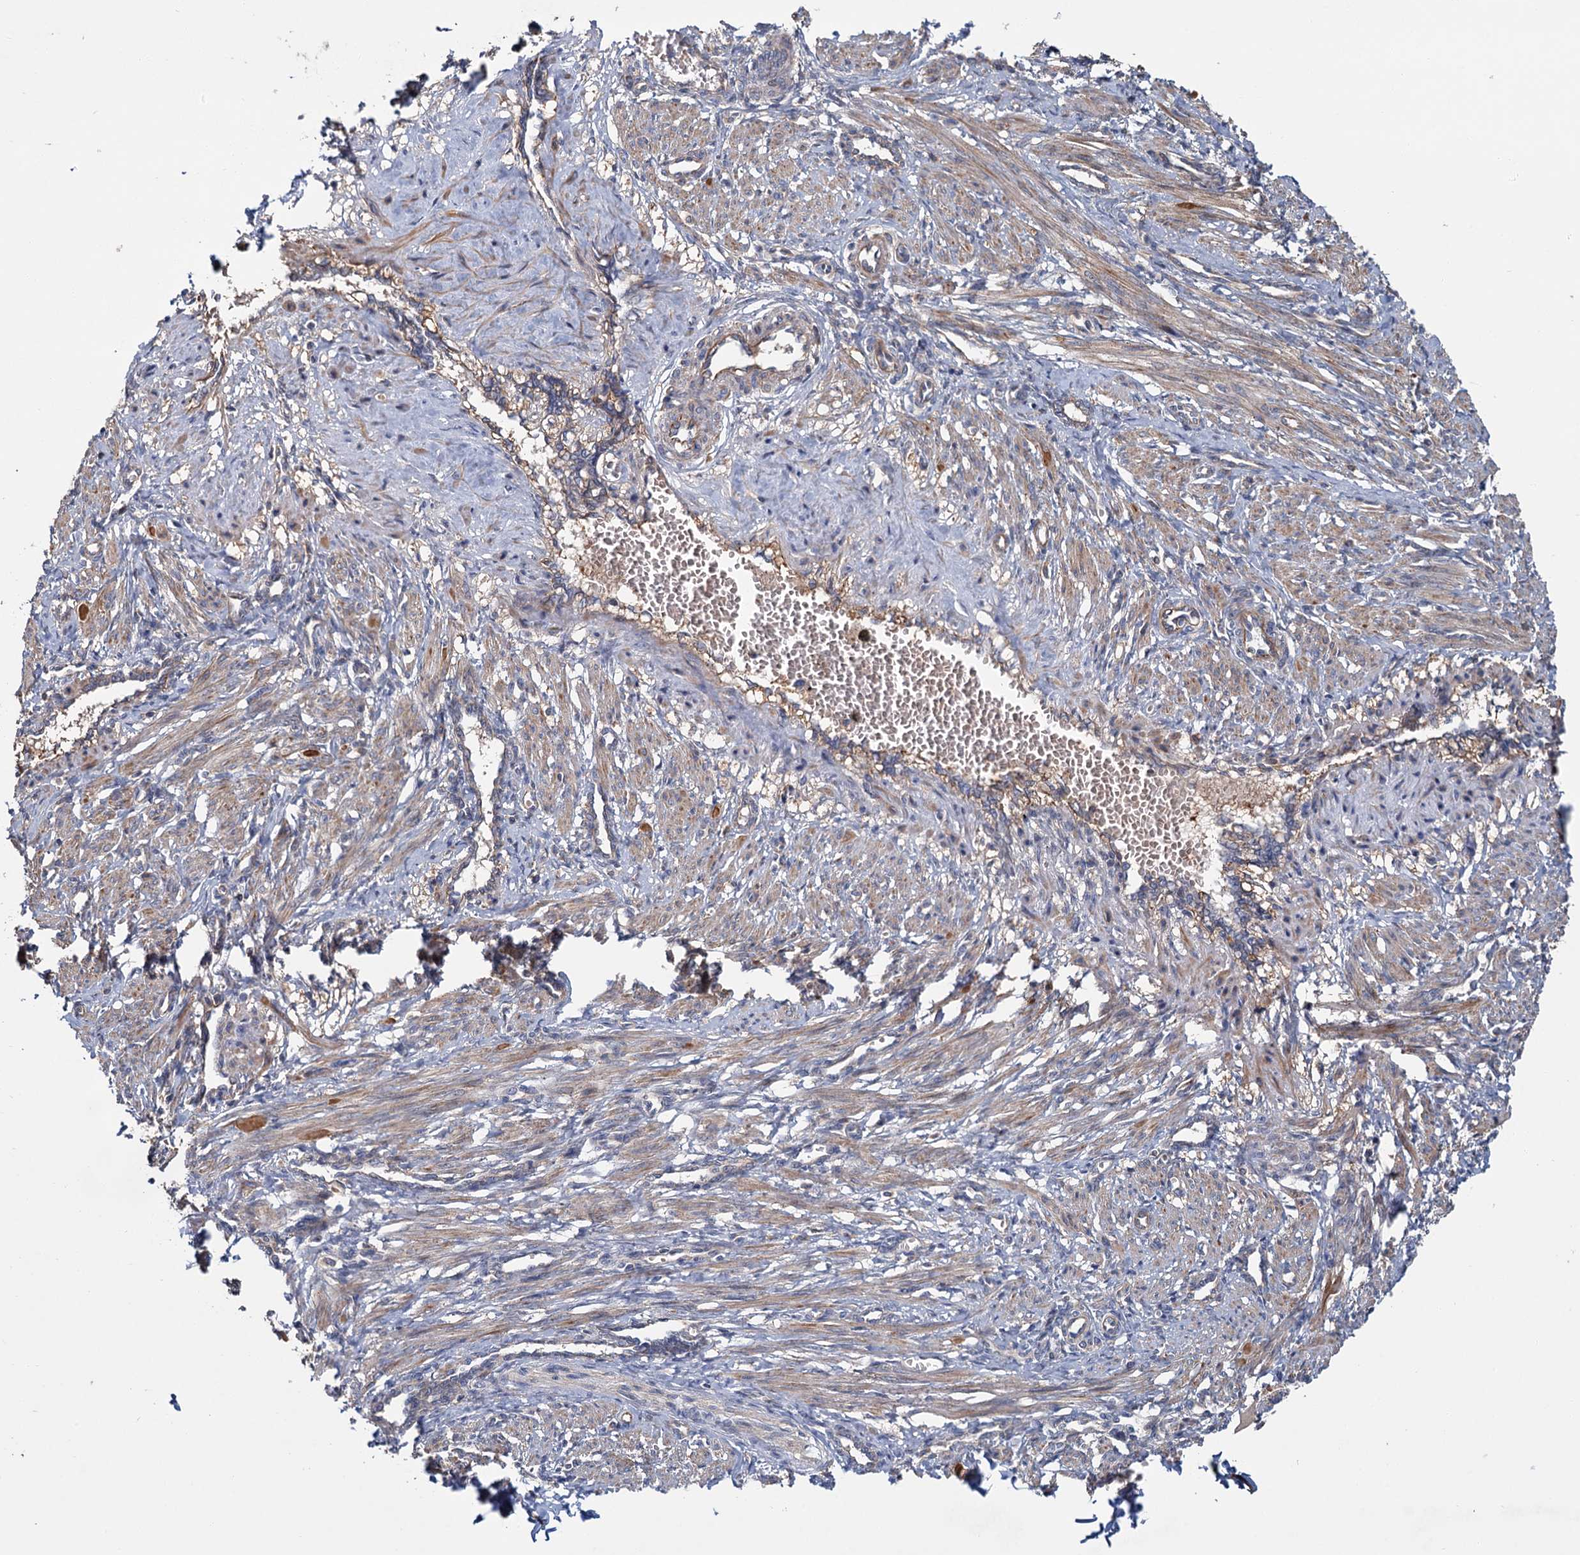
{"staining": {"intensity": "moderate", "quantity": ">75%", "location": "cytoplasmic/membranous"}, "tissue": "smooth muscle", "cell_type": "Smooth muscle cells", "image_type": "normal", "snomed": [{"axis": "morphology", "description": "Normal tissue, NOS"}, {"axis": "topography", "description": "Endometrium"}], "caption": "Protein staining of normal smooth muscle demonstrates moderate cytoplasmic/membranous expression in about >75% of smooth muscle cells. The staining was performed using DAB (3,3'-diaminobenzidine), with brown indicating positive protein expression. Nuclei are stained blue with hematoxylin.", "gene": "MTRR", "patient": {"sex": "female", "age": 33}}